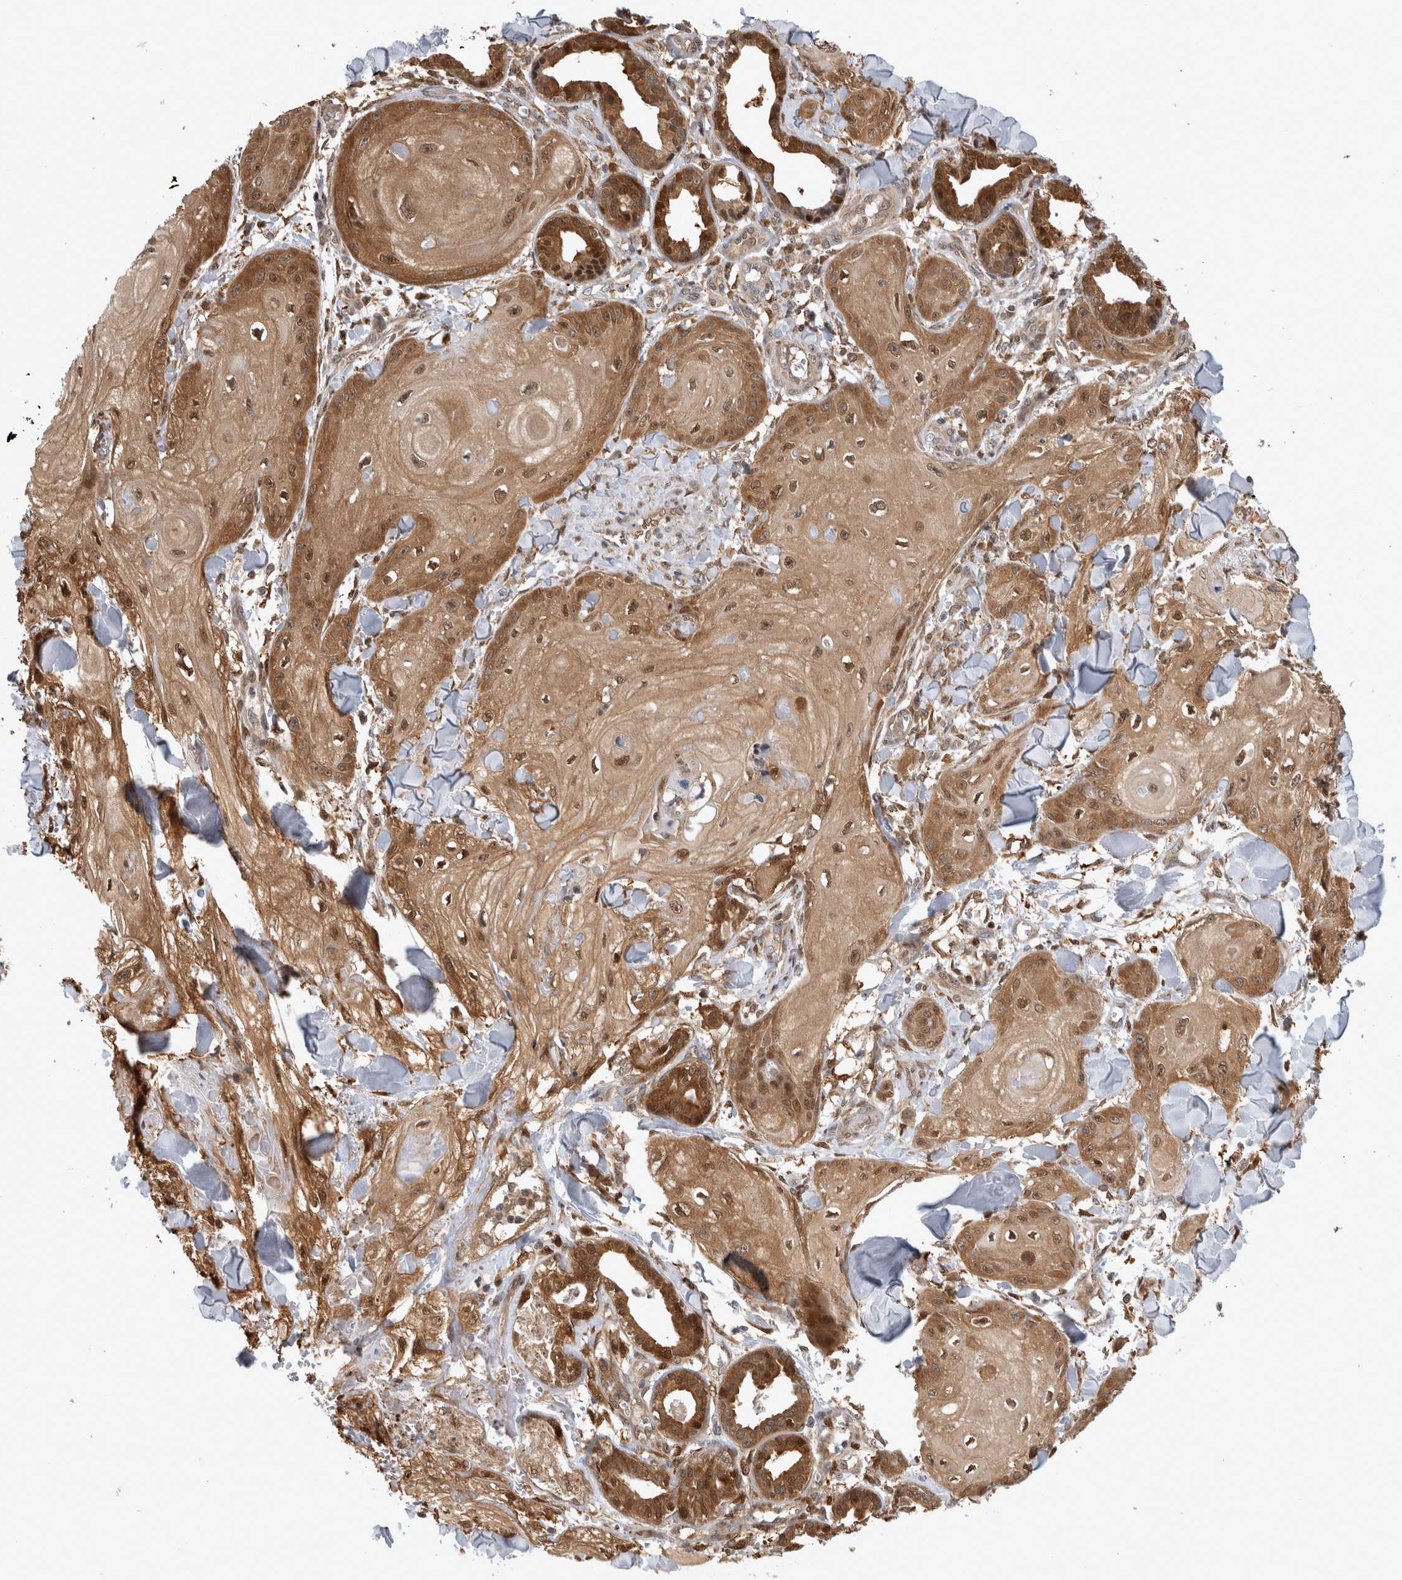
{"staining": {"intensity": "moderate", "quantity": ">75%", "location": "cytoplasmic/membranous,nuclear"}, "tissue": "skin cancer", "cell_type": "Tumor cells", "image_type": "cancer", "snomed": [{"axis": "morphology", "description": "Squamous cell carcinoma, NOS"}, {"axis": "topography", "description": "Skin"}], "caption": "Immunohistochemical staining of human squamous cell carcinoma (skin) exhibits moderate cytoplasmic/membranous and nuclear protein positivity in about >75% of tumor cells.", "gene": "ASTN2", "patient": {"sex": "male", "age": 74}}